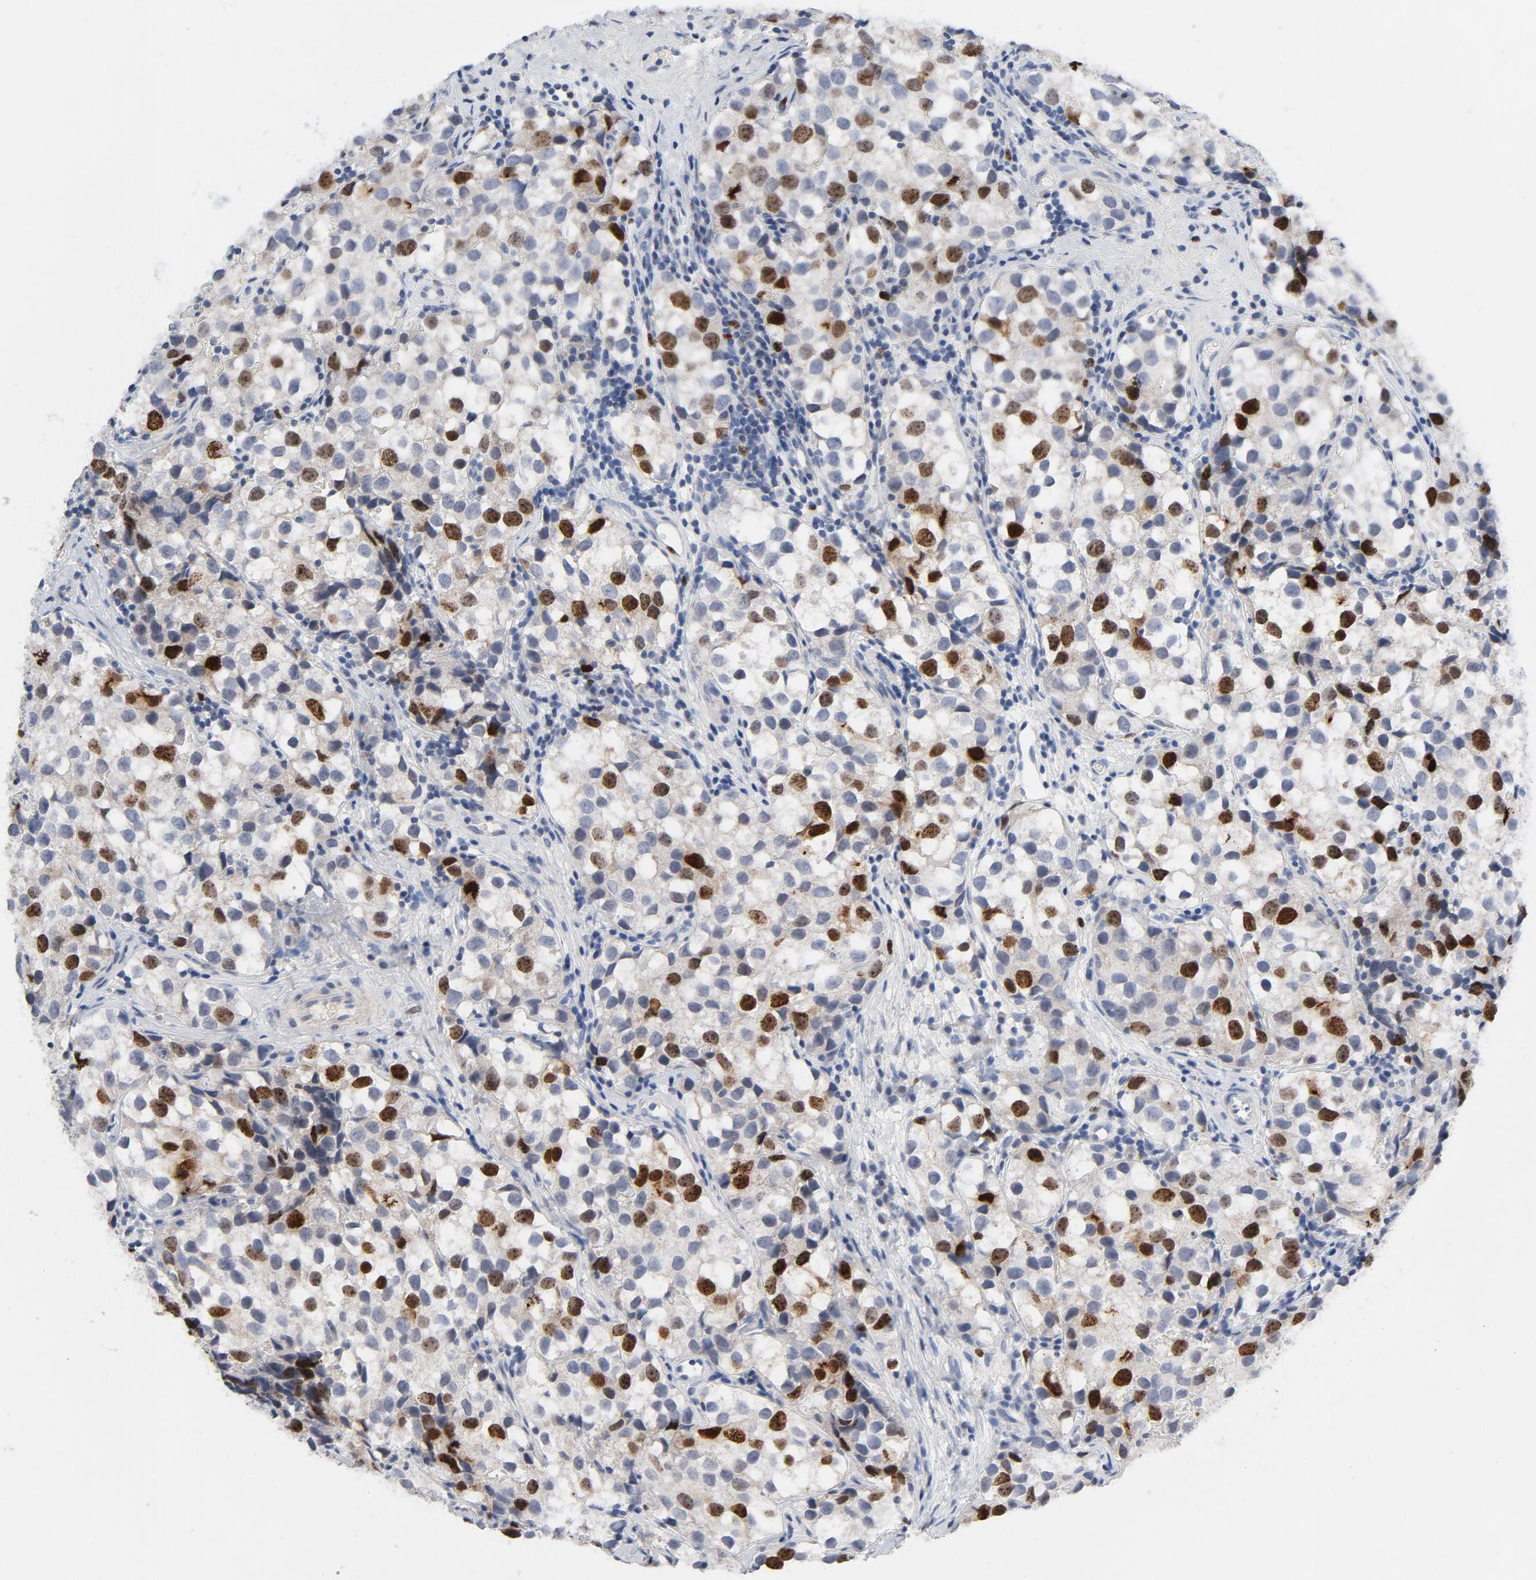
{"staining": {"intensity": "strong", "quantity": "25%-75%", "location": "nuclear"}, "tissue": "testis cancer", "cell_type": "Tumor cells", "image_type": "cancer", "snomed": [{"axis": "morphology", "description": "Seminoma, NOS"}, {"axis": "topography", "description": "Testis"}], "caption": "Strong nuclear positivity for a protein is present in about 25%-75% of tumor cells of seminoma (testis) using immunohistochemistry.", "gene": "BIRC5", "patient": {"sex": "male", "age": 39}}